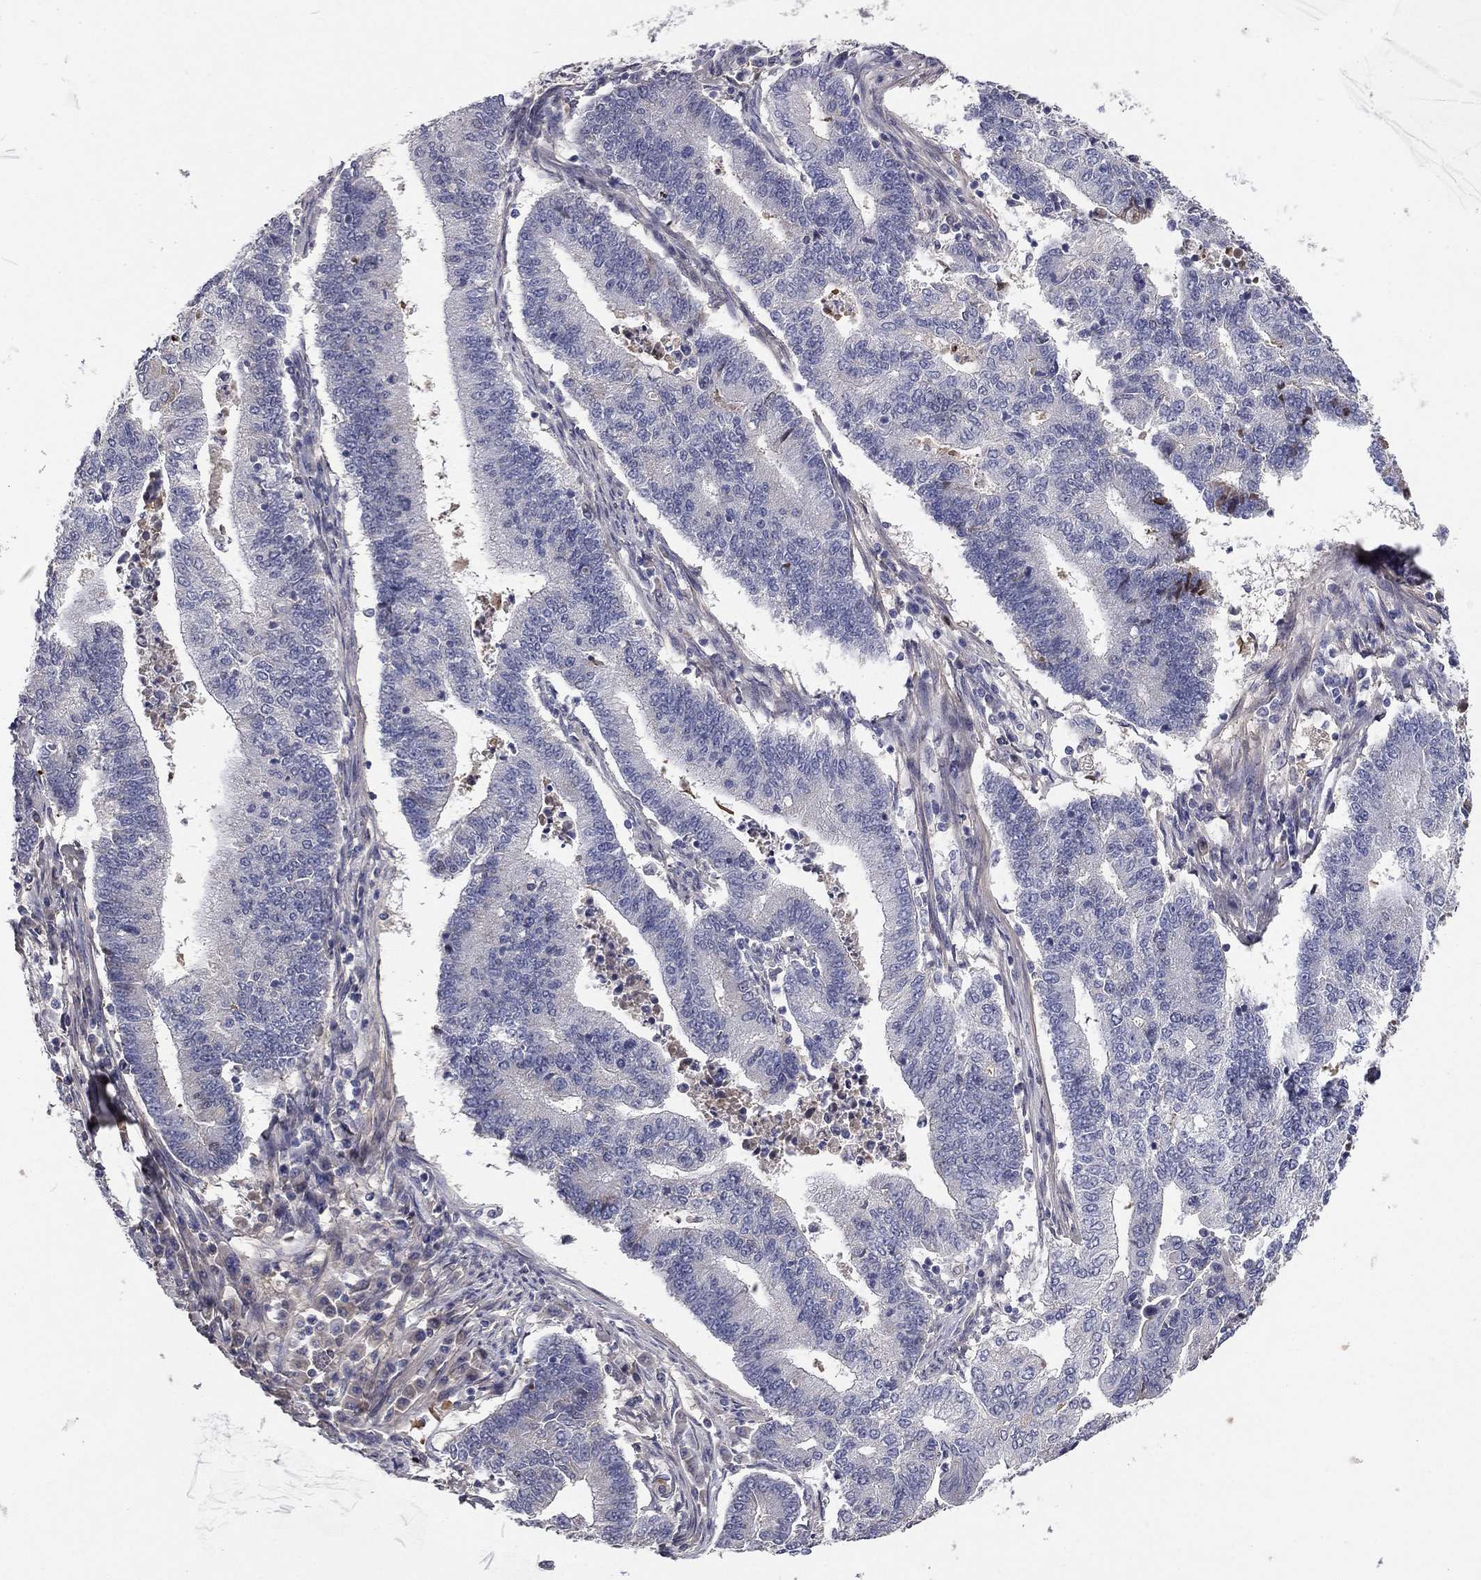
{"staining": {"intensity": "negative", "quantity": "none", "location": "none"}, "tissue": "endometrial cancer", "cell_type": "Tumor cells", "image_type": "cancer", "snomed": [{"axis": "morphology", "description": "Adenocarcinoma, NOS"}, {"axis": "topography", "description": "Uterus"}, {"axis": "topography", "description": "Endometrium"}], "caption": "Immunohistochemistry (IHC) image of neoplastic tissue: endometrial adenocarcinoma stained with DAB displays no significant protein positivity in tumor cells. (DAB IHC with hematoxylin counter stain).", "gene": "COL2A1", "patient": {"sex": "female", "age": 54}}